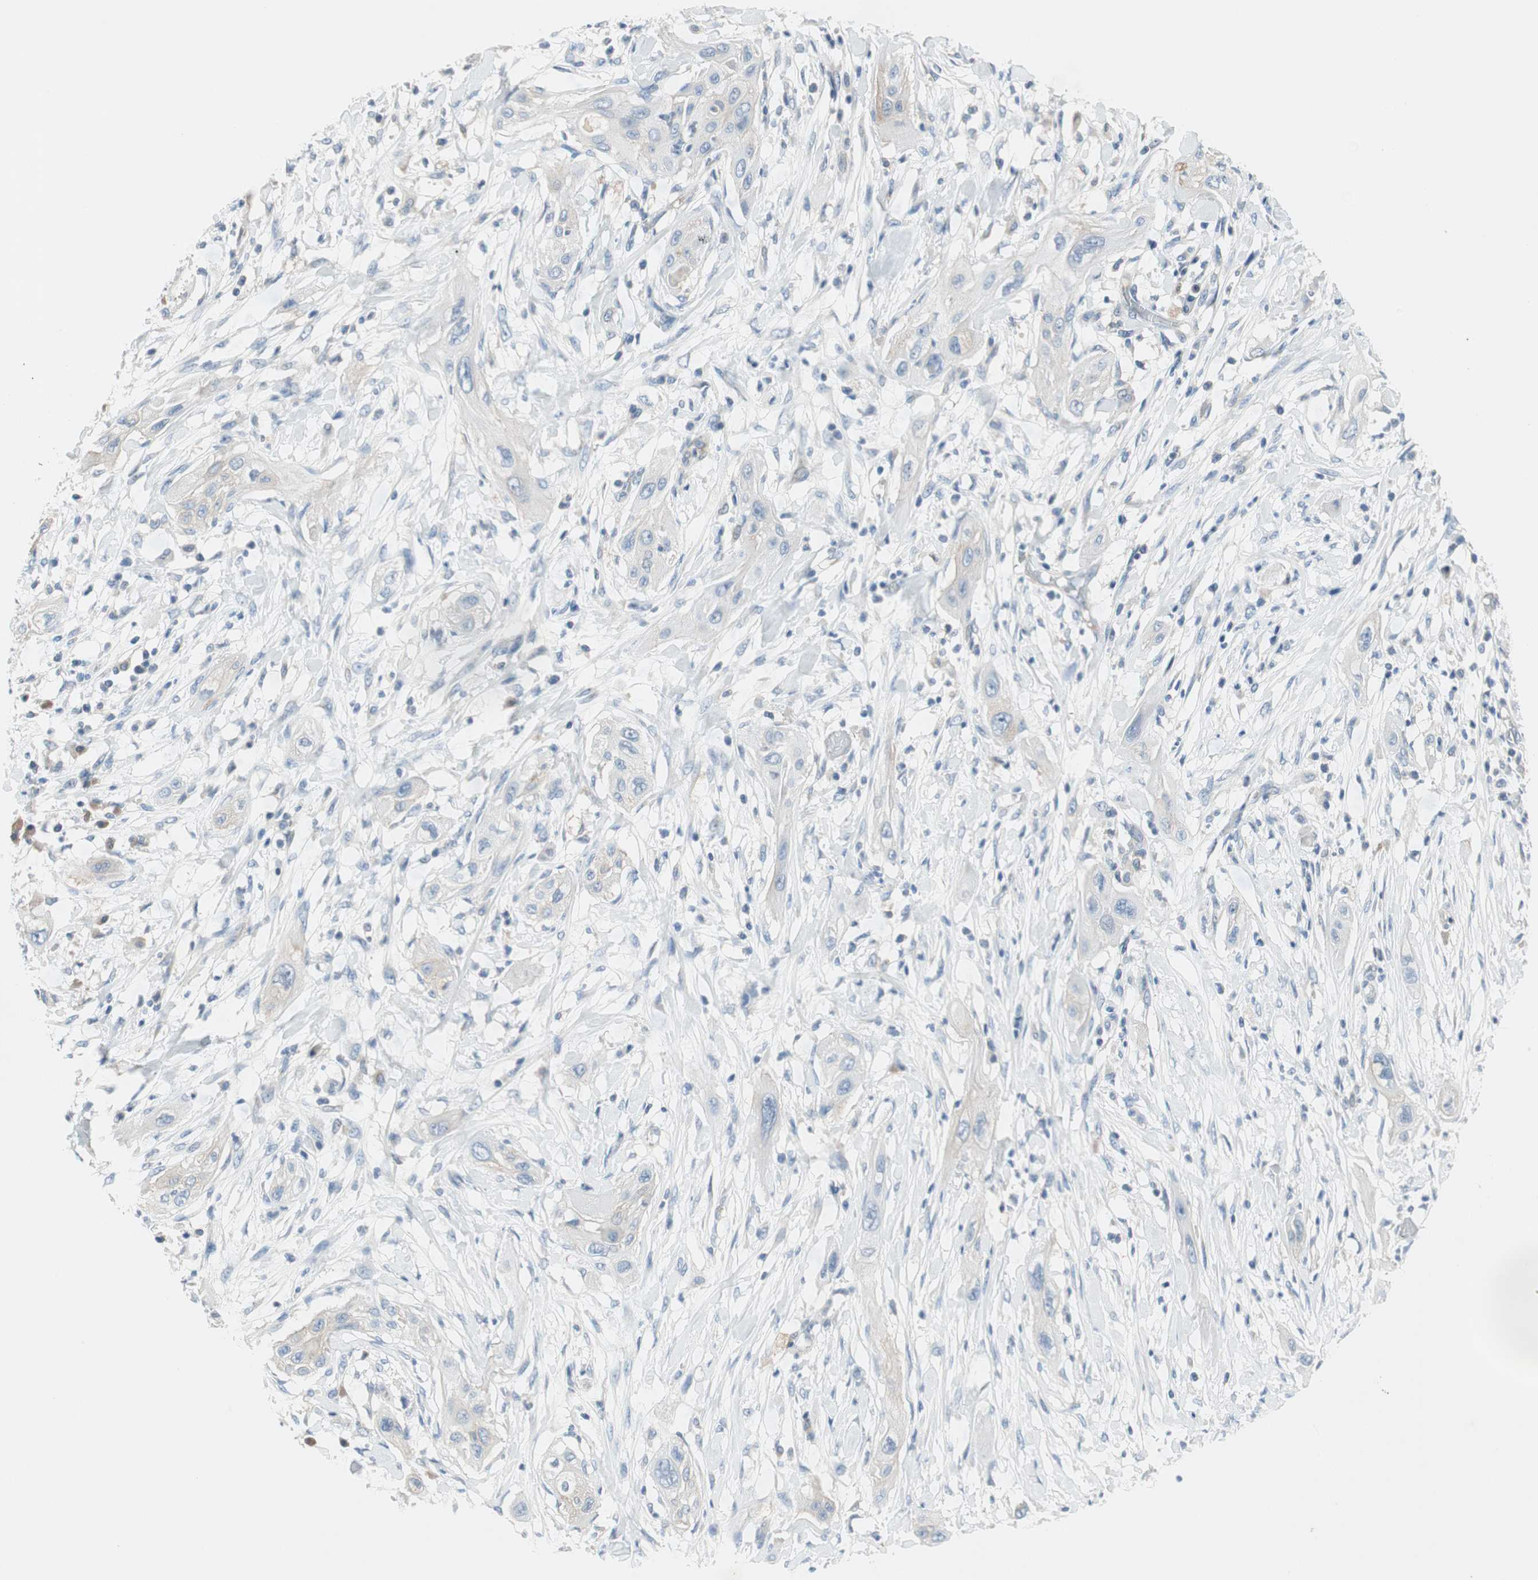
{"staining": {"intensity": "negative", "quantity": "none", "location": "none"}, "tissue": "lung cancer", "cell_type": "Tumor cells", "image_type": "cancer", "snomed": [{"axis": "morphology", "description": "Squamous cell carcinoma, NOS"}, {"axis": "topography", "description": "Lung"}], "caption": "Squamous cell carcinoma (lung) was stained to show a protein in brown. There is no significant positivity in tumor cells. Brightfield microscopy of IHC stained with DAB (brown) and hematoxylin (blue), captured at high magnification.", "gene": "GLUL", "patient": {"sex": "female", "age": 47}}